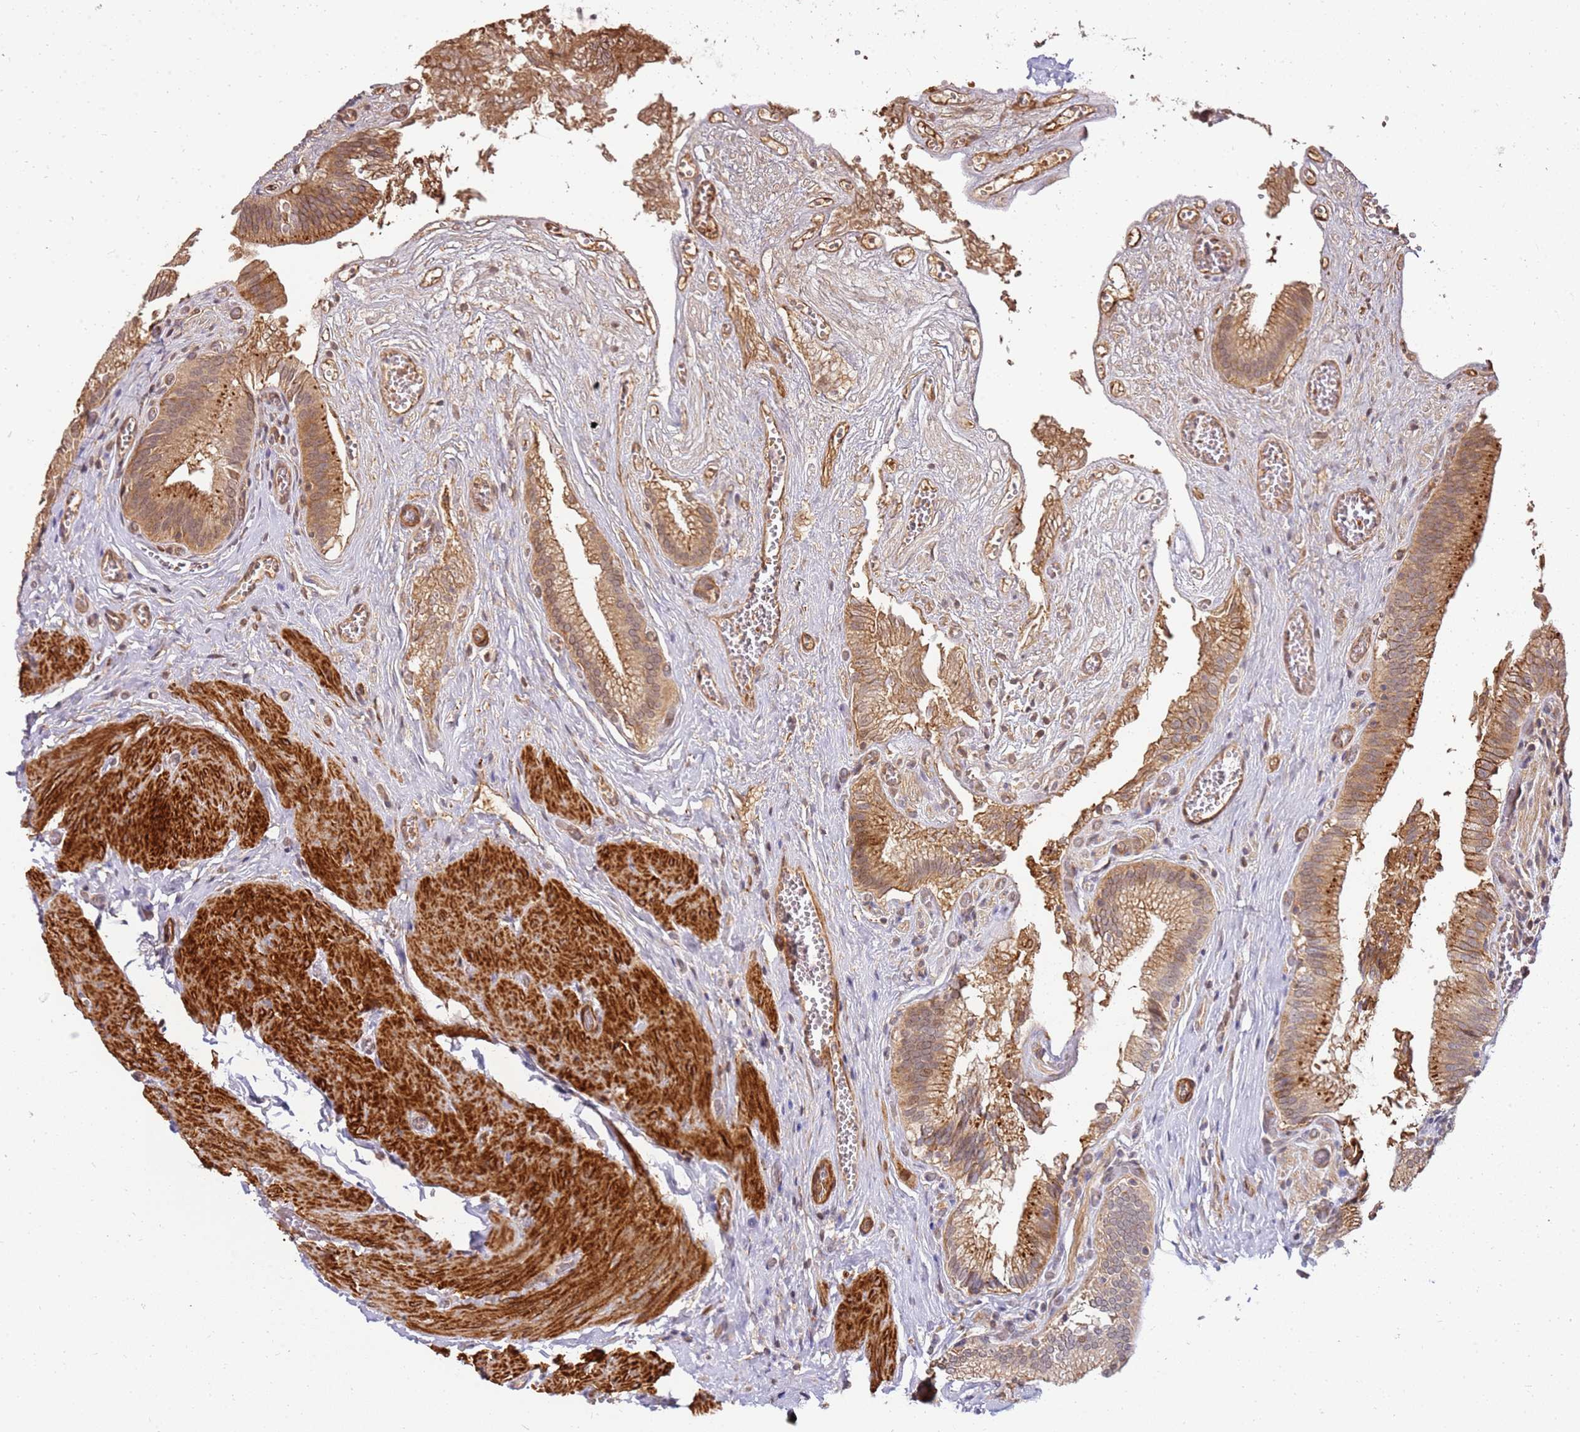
{"staining": {"intensity": "moderate", "quantity": ">75%", "location": "cytoplasmic/membranous"}, "tissue": "gallbladder", "cell_type": "Glandular cells", "image_type": "normal", "snomed": [{"axis": "morphology", "description": "Normal tissue, NOS"}, {"axis": "topography", "description": "Gallbladder"}, {"axis": "topography", "description": "Peripheral nerve tissue"}], "caption": "An image of gallbladder stained for a protein shows moderate cytoplasmic/membranous brown staining in glandular cells. The staining was performed using DAB (3,3'-diaminobenzidine) to visualize the protein expression in brown, while the nuclei were stained in blue with hematoxylin (Magnification: 20x).", "gene": "ST18", "patient": {"sex": "male", "age": 17}}